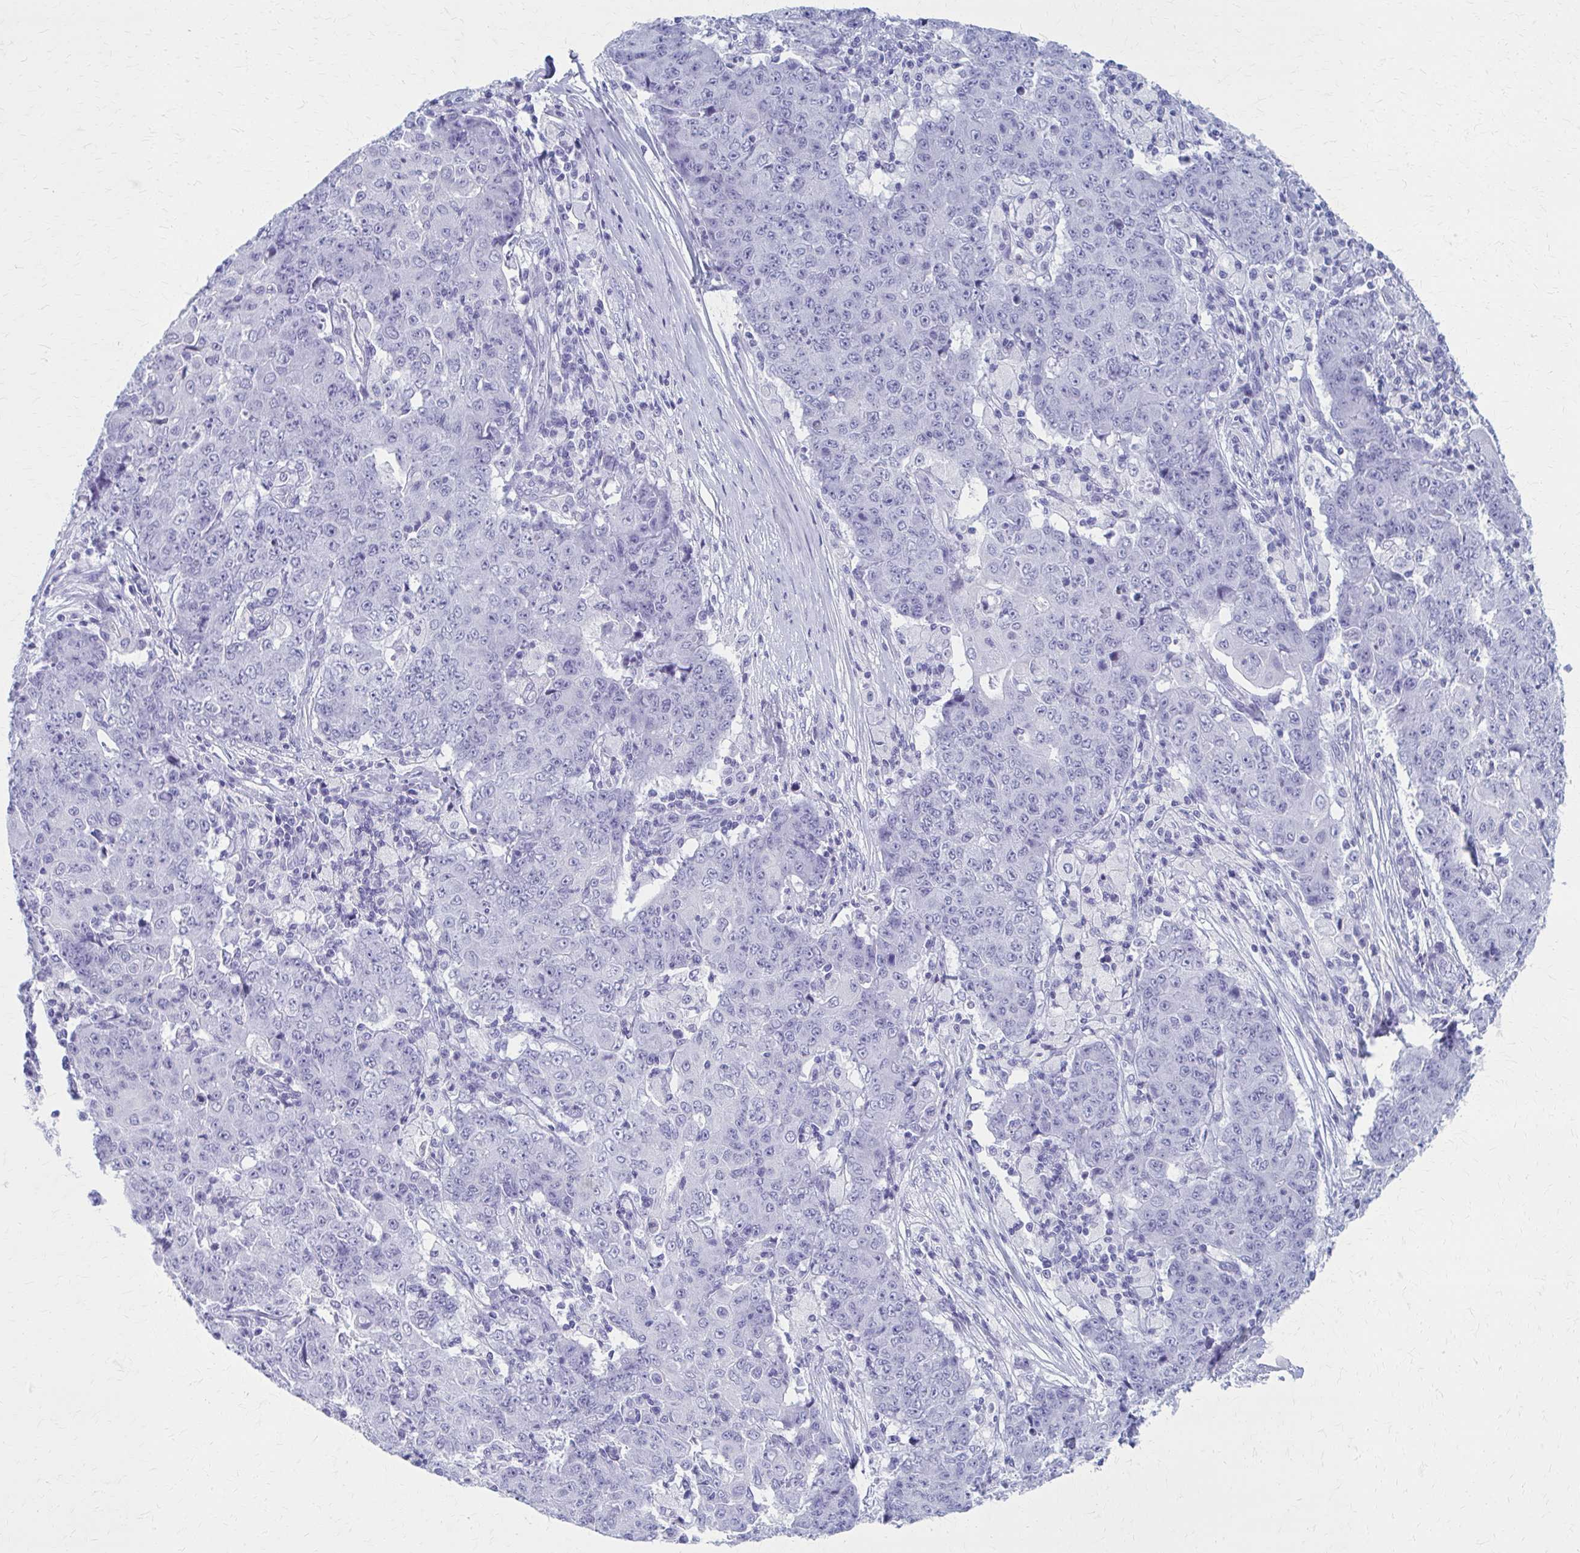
{"staining": {"intensity": "negative", "quantity": "none", "location": "none"}, "tissue": "ovarian cancer", "cell_type": "Tumor cells", "image_type": "cancer", "snomed": [{"axis": "morphology", "description": "Carcinoma, endometroid"}, {"axis": "topography", "description": "Ovary"}], "caption": "Immunohistochemical staining of ovarian cancer (endometroid carcinoma) exhibits no significant expression in tumor cells.", "gene": "CELF5", "patient": {"sex": "female", "age": 42}}